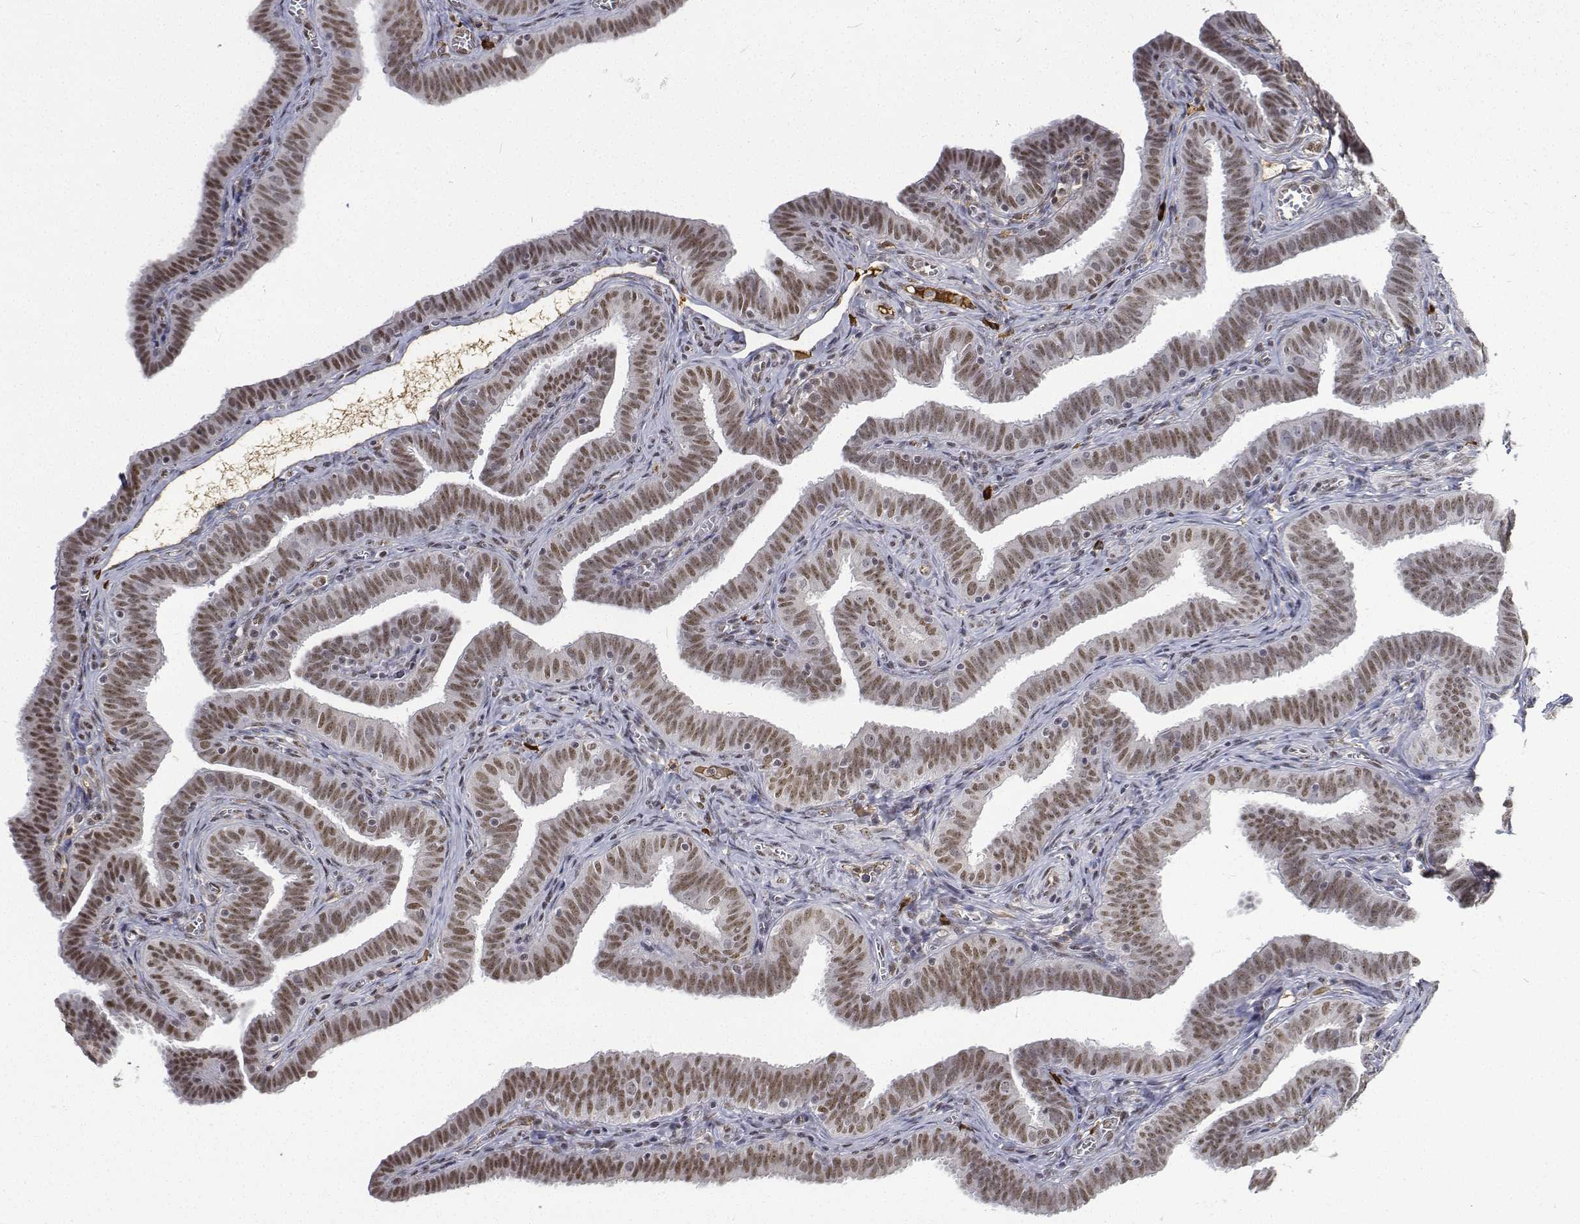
{"staining": {"intensity": "moderate", "quantity": ">75%", "location": "nuclear"}, "tissue": "fallopian tube", "cell_type": "Glandular cells", "image_type": "normal", "snomed": [{"axis": "morphology", "description": "Normal tissue, NOS"}, {"axis": "topography", "description": "Fallopian tube"}], "caption": "Protein staining reveals moderate nuclear expression in approximately >75% of glandular cells in normal fallopian tube.", "gene": "ATRX", "patient": {"sex": "female", "age": 25}}